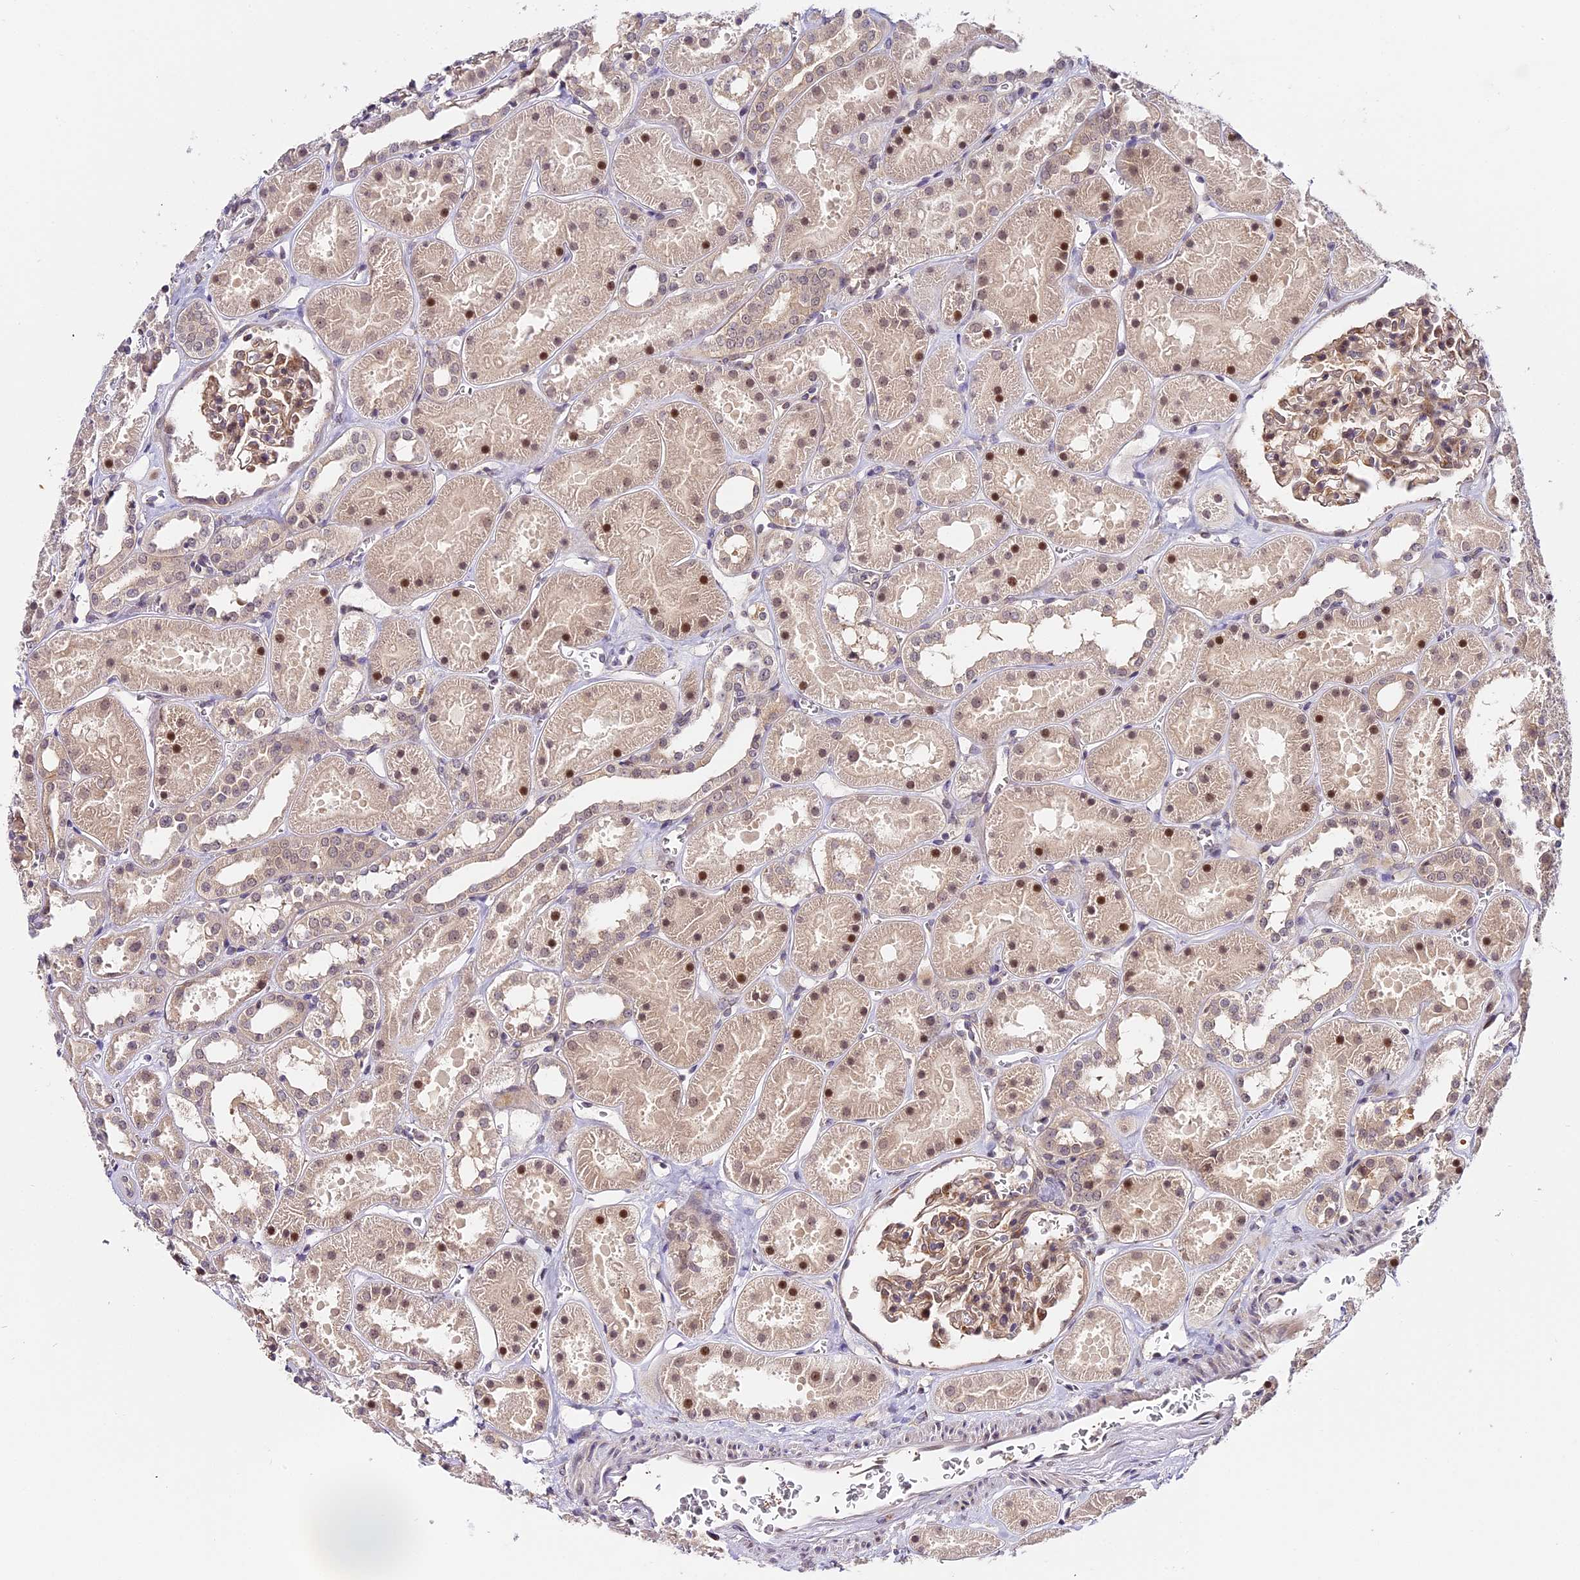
{"staining": {"intensity": "weak", "quantity": ">75%", "location": "cytoplasmic/membranous,nuclear"}, "tissue": "kidney", "cell_type": "Cells in glomeruli", "image_type": "normal", "snomed": [{"axis": "morphology", "description": "Normal tissue, NOS"}, {"axis": "topography", "description": "Kidney"}], "caption": "Protein analysis of unremarkable kidney demonstrates weak cytoplasmic/membranous,nuclear expression in approximately >75% of cells in glomeruli. Nuclei are stained in blue.", "gene": "IMPACT", "patient": {"sex": "female", "age": 41}}